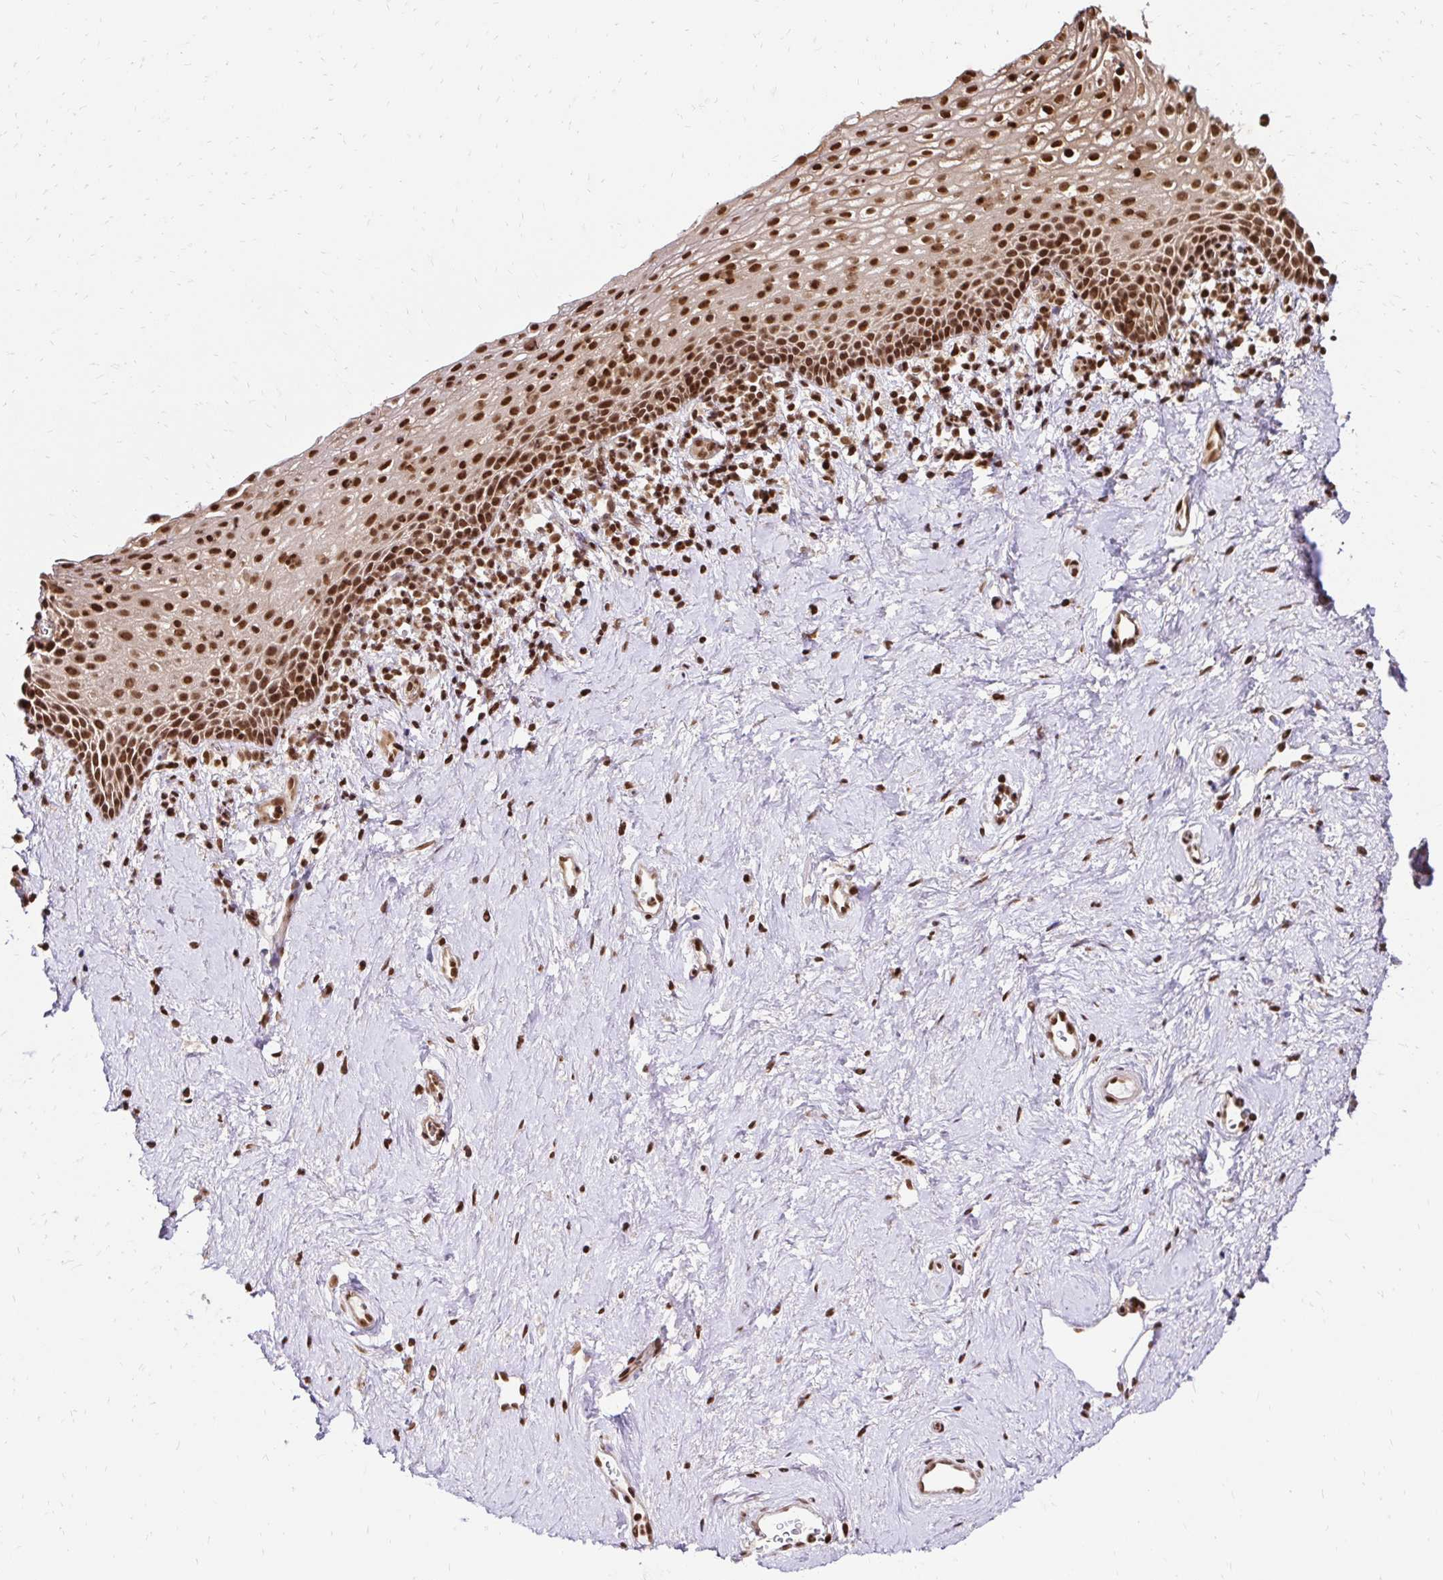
{"staining": {"intensity": "strong", "quantity": "25%-75%", "location": "nuclear"}, "tissue": "vagina", "cell_type": "Squamous epithelial cells", "image_type": "normal", "snomed": [{"axis": "morphology", "description": "Normal tissue, NOS"}, {"axis": "topography", "description": "Vagina"}], "caption": "Protein staining of unremarkable vagina reveals strong nuclear expression in about 25%-75% of squamous epithelial cells. (IHC, brightfield microscopy, high magnification).", "gene": "GLYR1", "patient": {"sex": "female", "age": 61}}